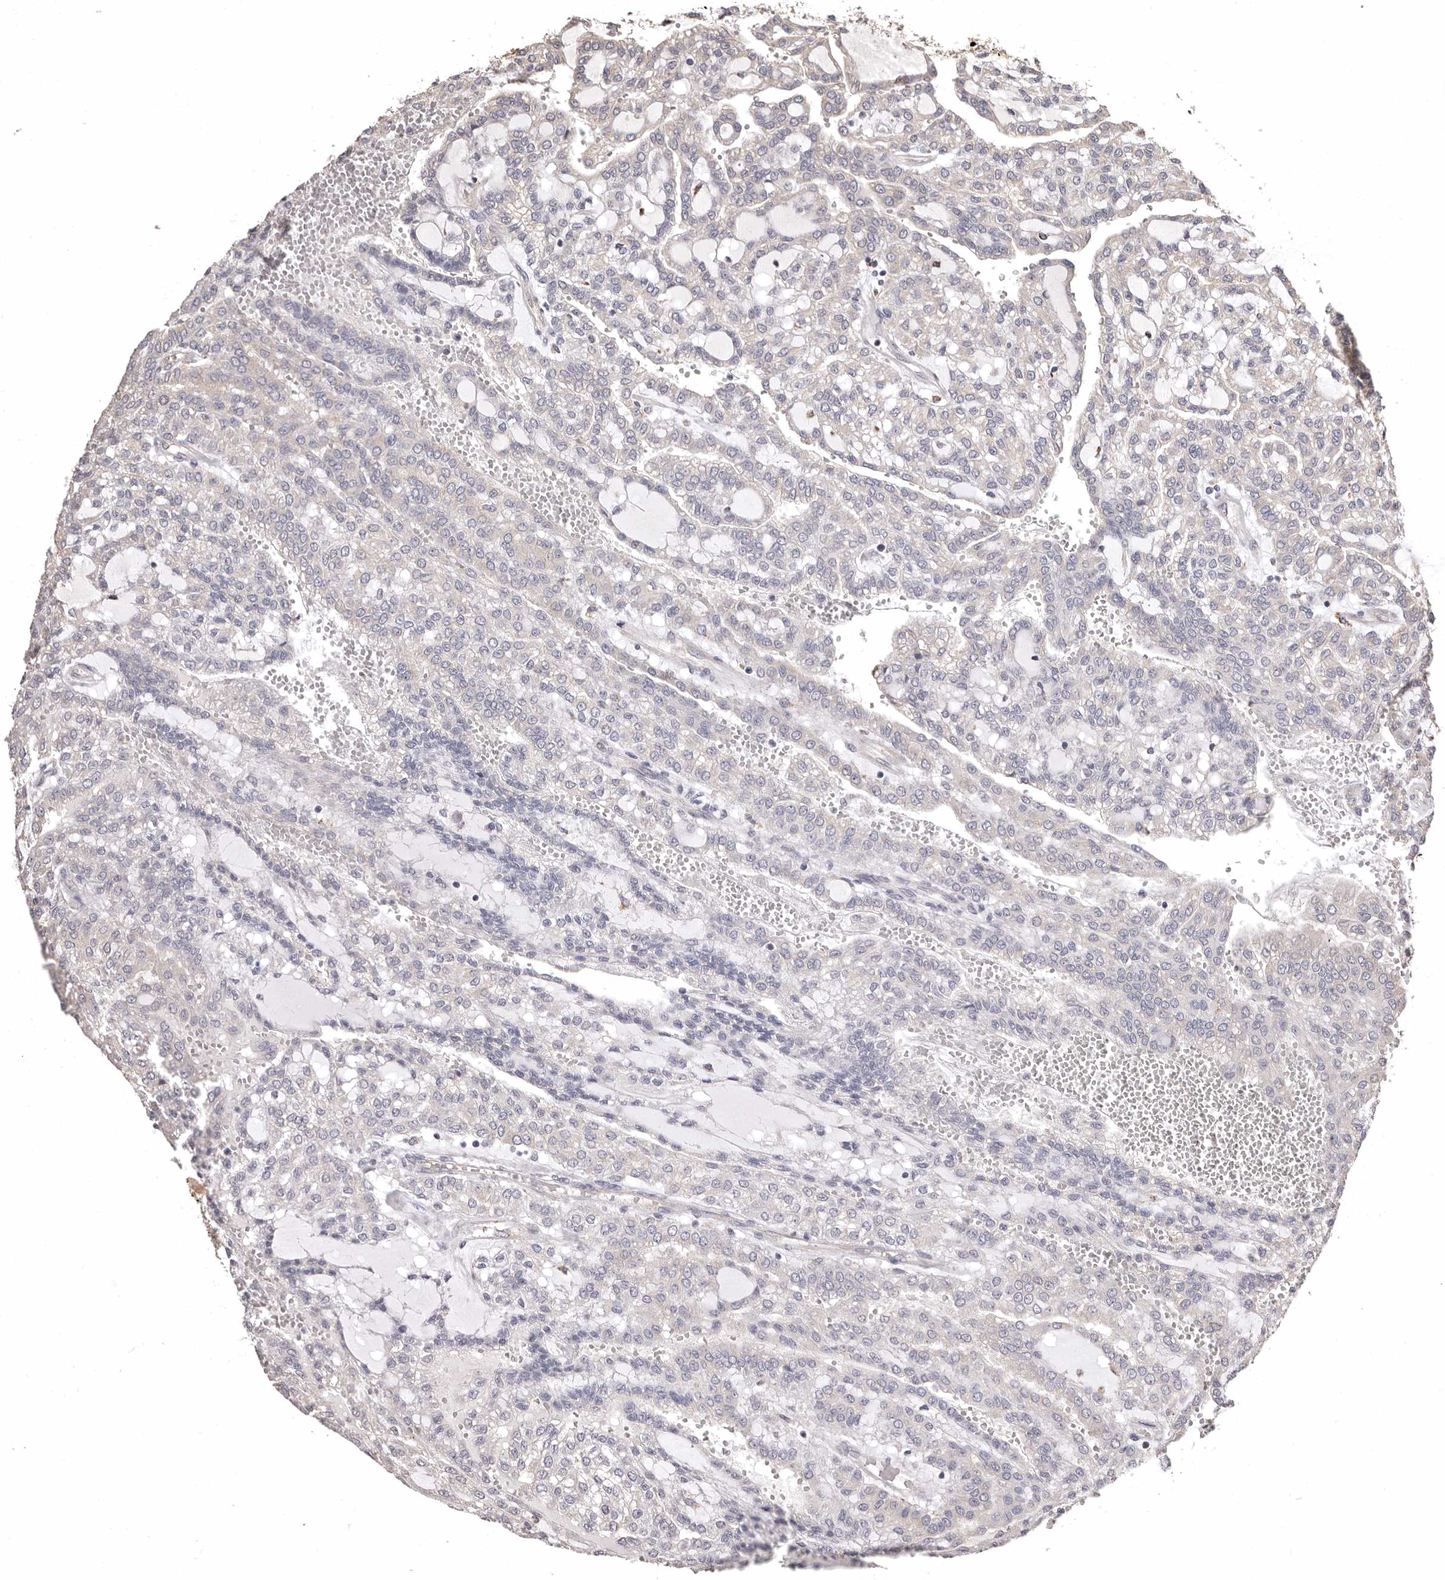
{"staining": {"intensity": "negative", "quantity": "none", "location": "none"}, "tissue": "renal cancer", "cell_type": "Tumor cells", "image_type": "cancer", "snomed": [{"axis": "morphology", "description": "Adenocarcinoma, NOS"}, {"axis": "topography", "description": "Kidney"}], "caption": "A high-resolution histopathology image shows IHC staining of renal cancer, which reveals no significant staining in tumor cells. Nuclei are stained in blue.", "gene": "ETNK1", "patient": {"sex": "male", "age": 63}}